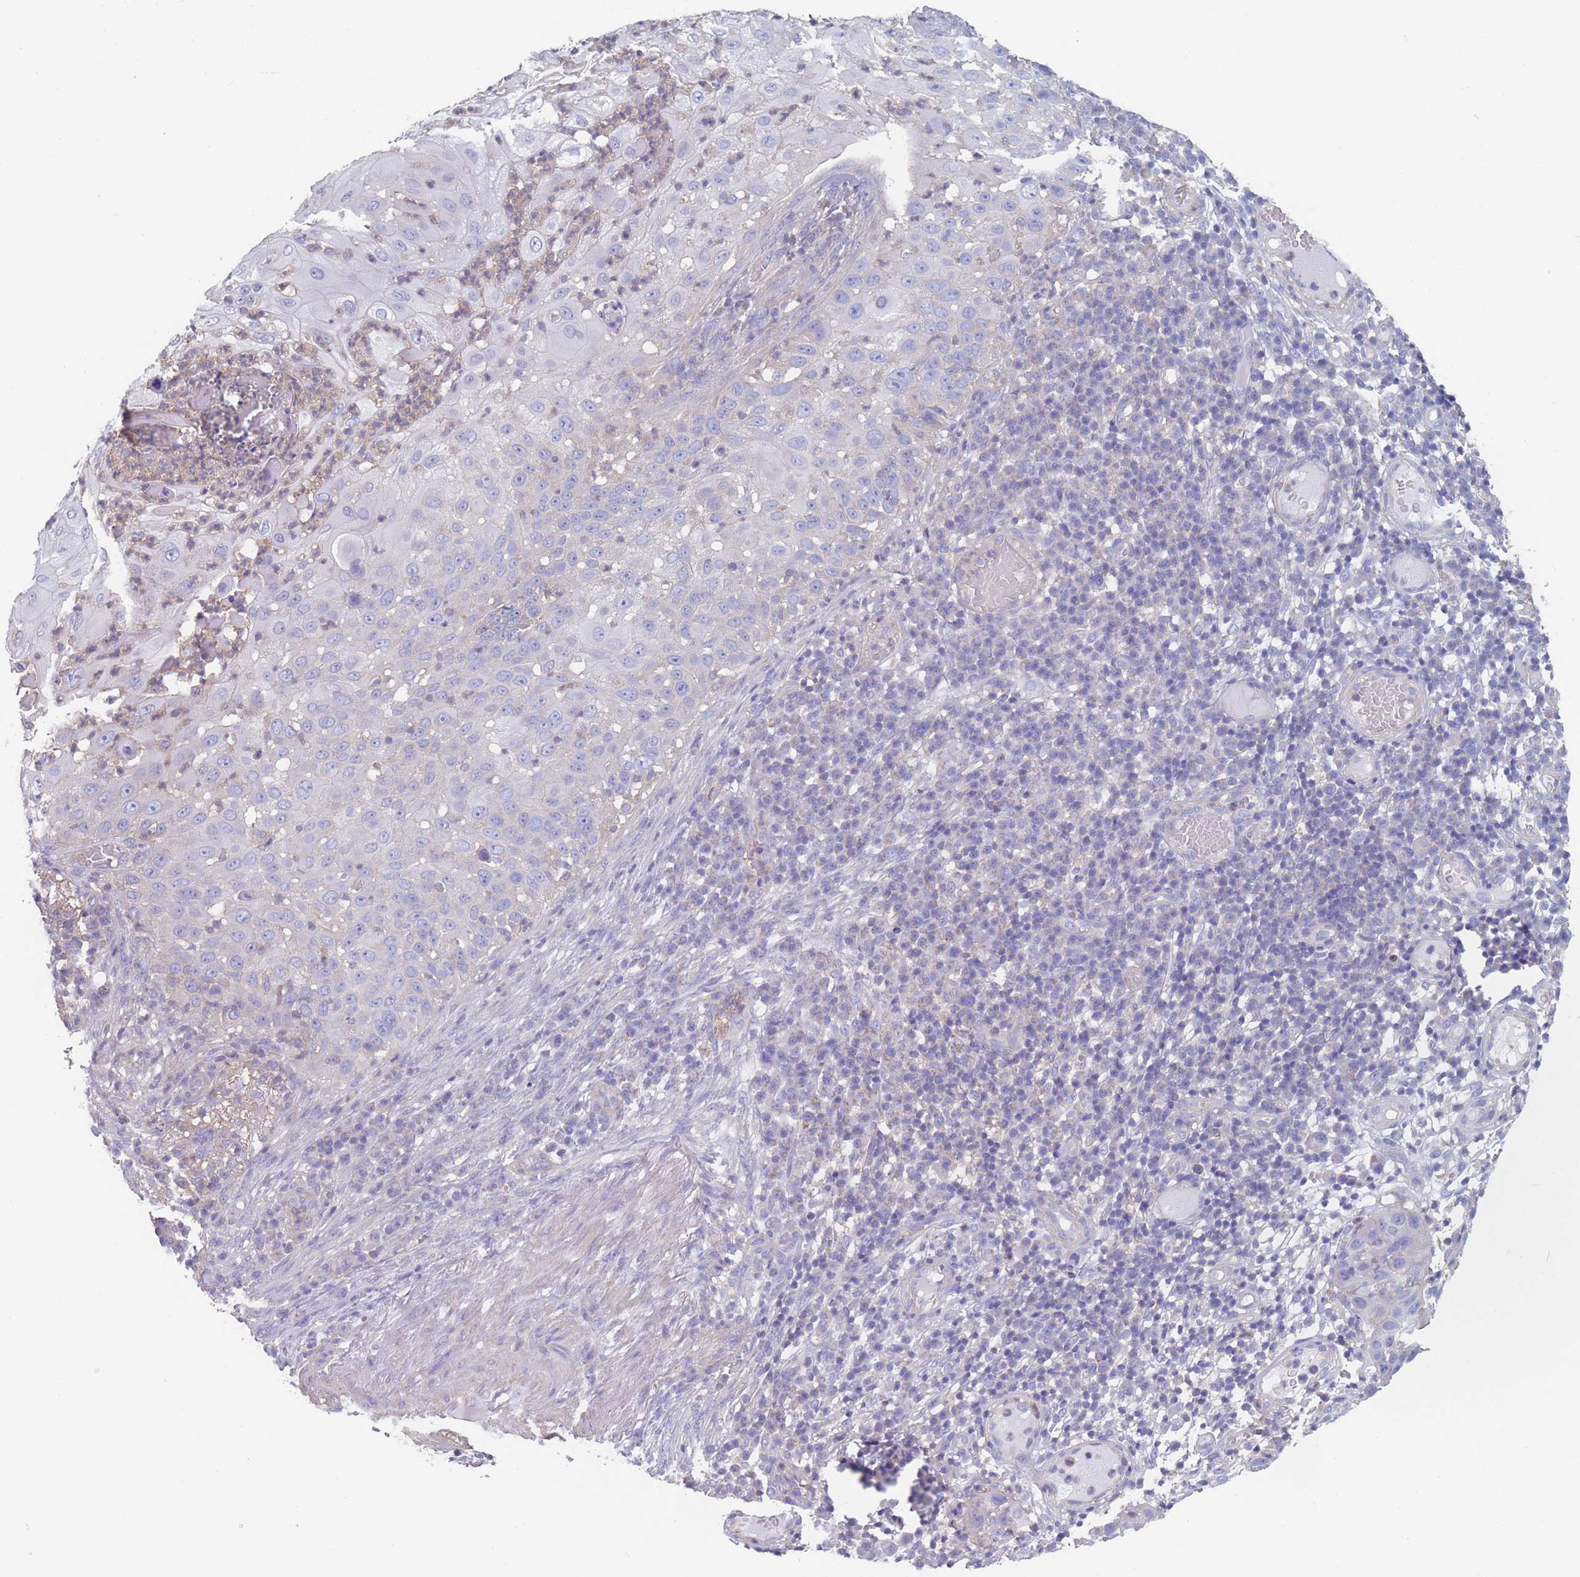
{"staining": {"intensity": "negative", "quantity": "none", "location": "none"}, "tissue": "skin cancer", "cell_type": "Tumor cells", "image_type": "cancer", "snomed": [{"axis": "morphology", "description": "Squamous cell carcinoma, NOS"}, {"axis": "topography", "description": "Skin"}], "caption": "IHC of squamous cell carcinoma (skin) demonstrates no staining in tumor cells.", "gene": "ADH1A", "patient": {"sex": "female", "age": 44}}